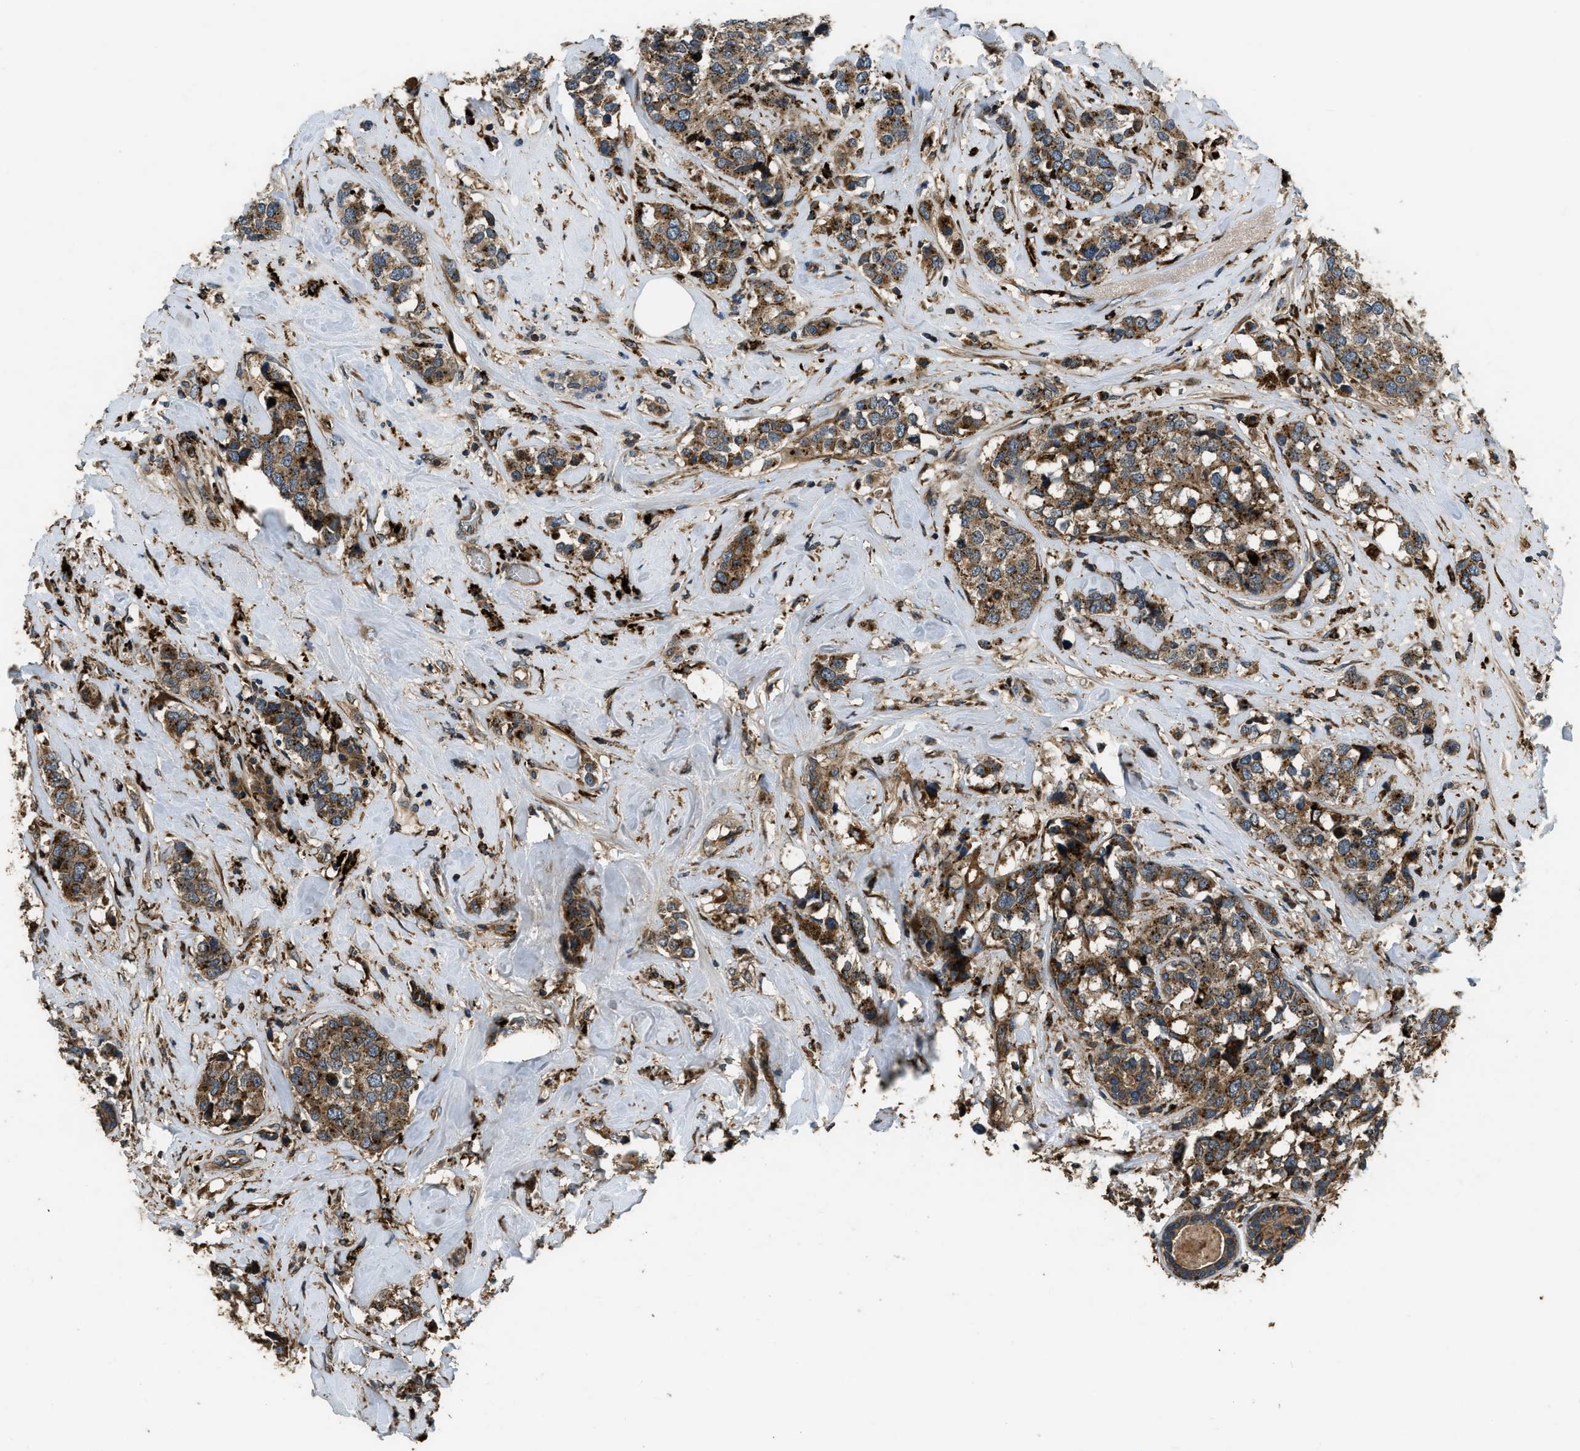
{"staining": {"intensity": "moderate", "quantity": ">75%", "location": "cytoplasmic/membranous"}, "tissue": "breast cancer", "cell_type": "Tumor cells", "image_type": "cancer", "snomed": [{"axis": "morphology", "description": "Lobular carcinoma"}, {"axis": "topography", "description": "Breast"}], "caption": "High-power microscopy captured an immunohistochemistry photomicrograph of breast cancer, revealing moderate cytoplasmic/membranous staining in about >75% of tumor cells.", "gene": "GGH", "patient": {"sex": "female", "age": 59}}